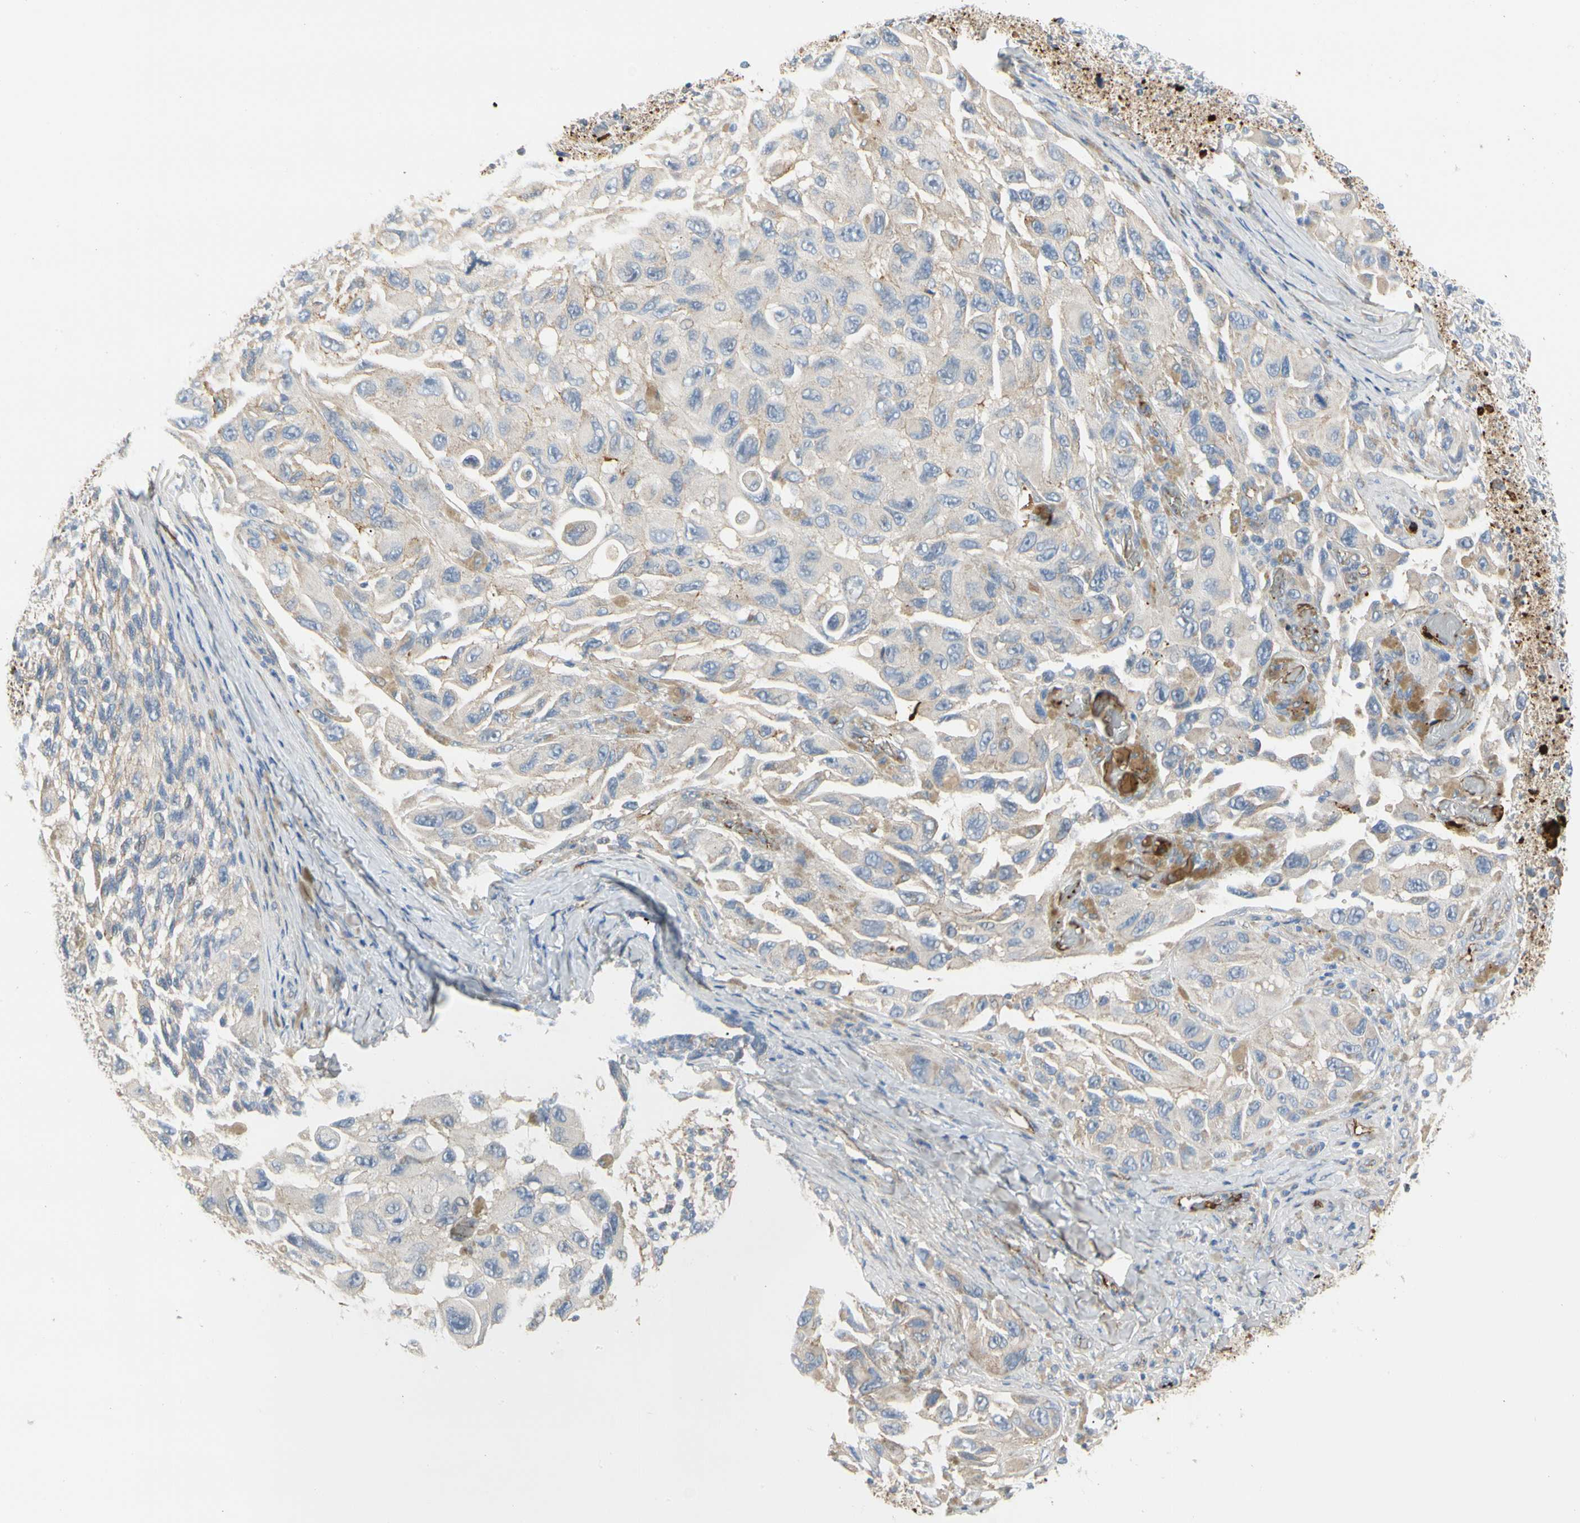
{"staining": {"intensity": "weak", "quantity": "<25%", "location": "cytoplasmic/membranous"}, "tissue": "melanoma", "cell_type": "Tumor cells", "image_type": "cancer", "snomed": [{"axis": "morphology", "description": "Malignant melanoma, NOS"}, {"axis": "topography", "description": "Skin"}], "caption": "Immunohistochemistry image of neoplastic tissue: malignant melanoma stained with DAB (3,3'-diaminobenzidine) shows no significant protein expression in tumor cells.", "gene": "FGB", "patient": {"sex": "female", "age": 73}}